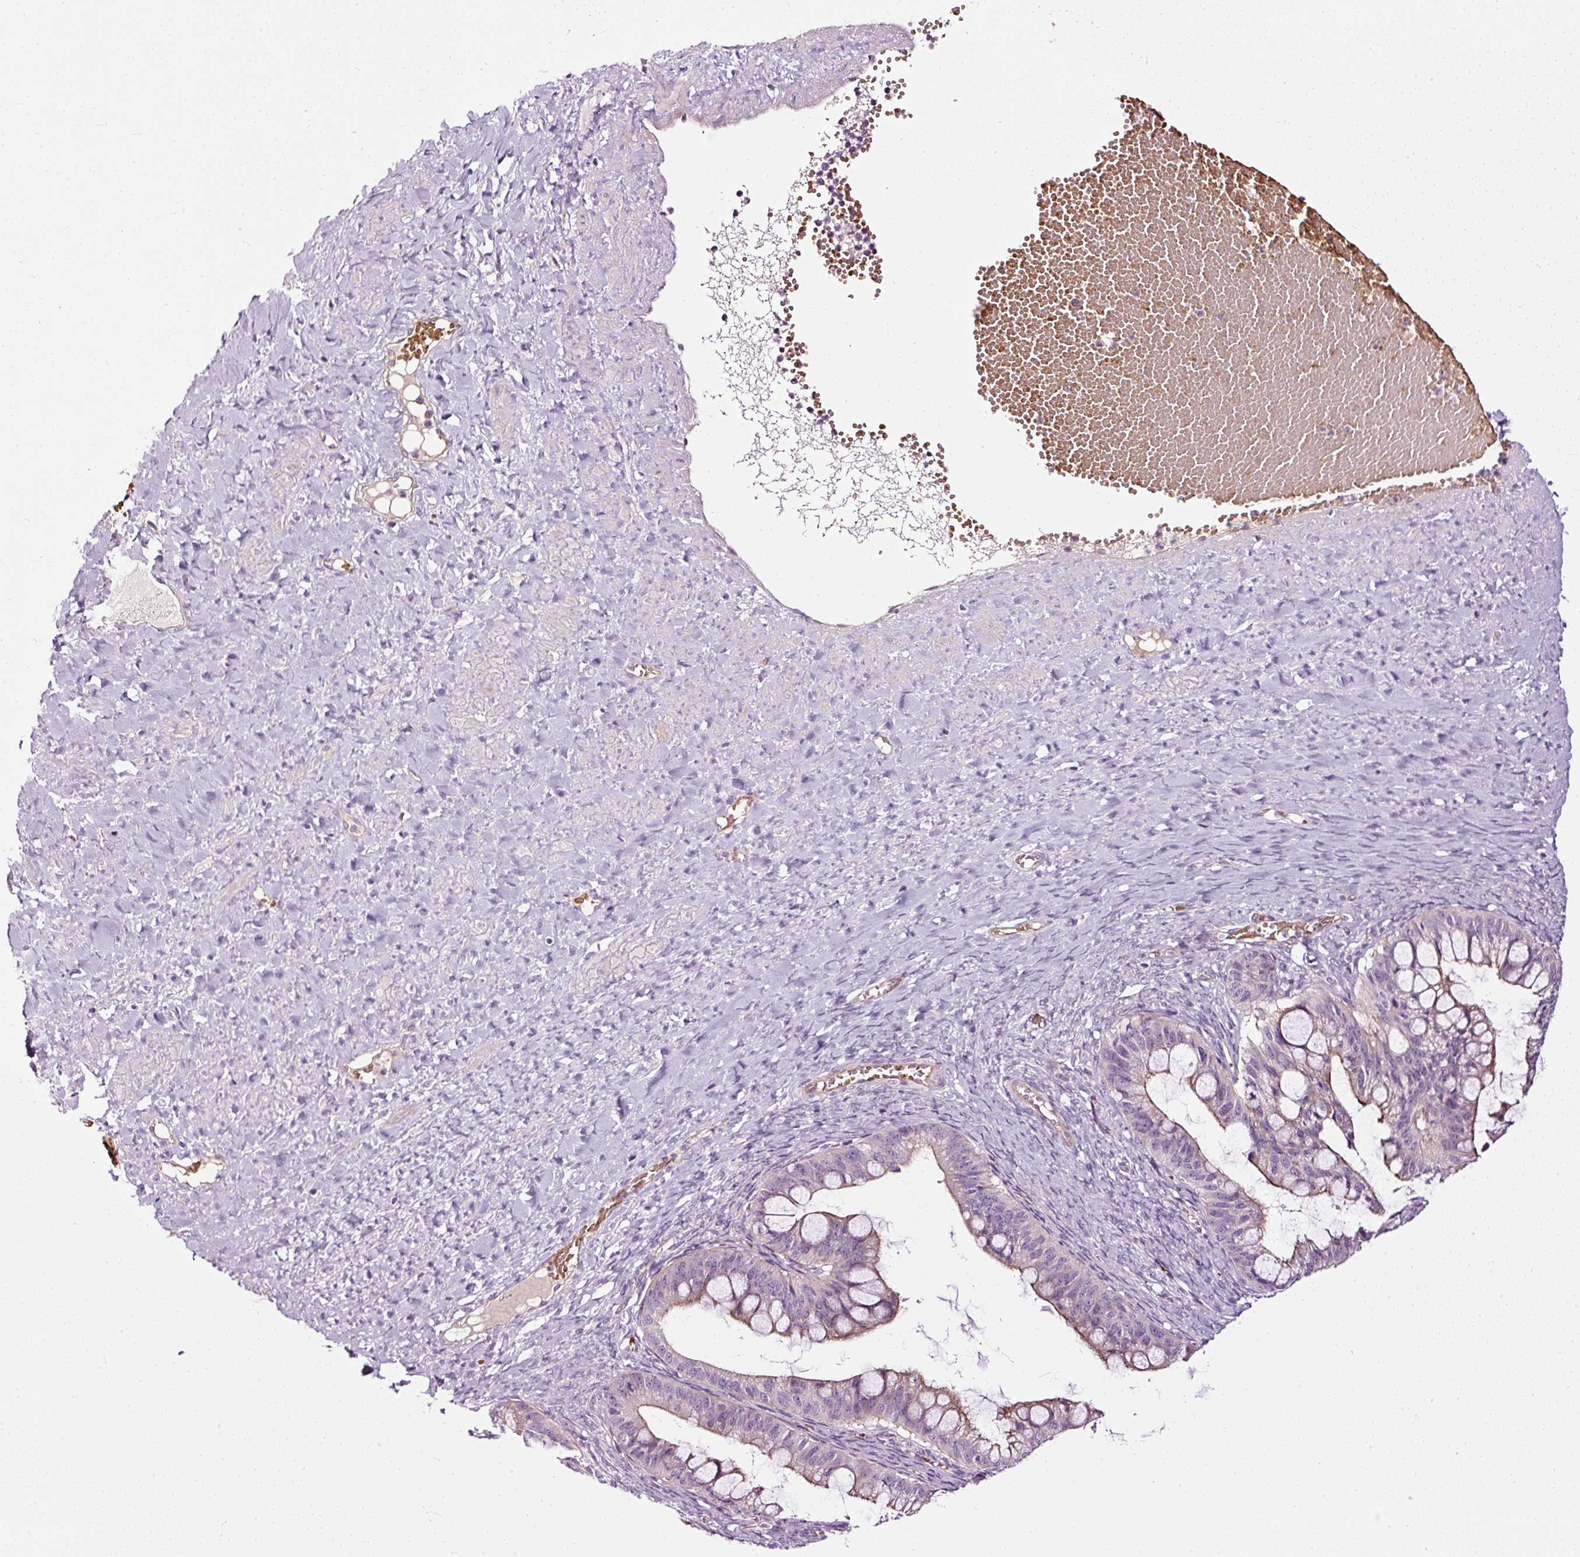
{"staining": {"intensity": "moderate", "quantity": "25%-75%", "location": "cytoplasmic/membranous"}, "tissue": "ovarian cancer", "cell_type": "Tumor cells", "image_type": "cancer", "snomed": [{"axis": "morphology", "description": "Cystadenocarcinoma, mucinous, NOS"}, {"axis": "topography", "description": "Ovary"}], "caption": "Ovarian cancer stained for a protein (brown) displays moderate cytoplasmic/membranous positive expression in approximately 25%-75% of tumor cells.", "gene": "USHBP1", "patient": {"sex": "female", "age": 73}}